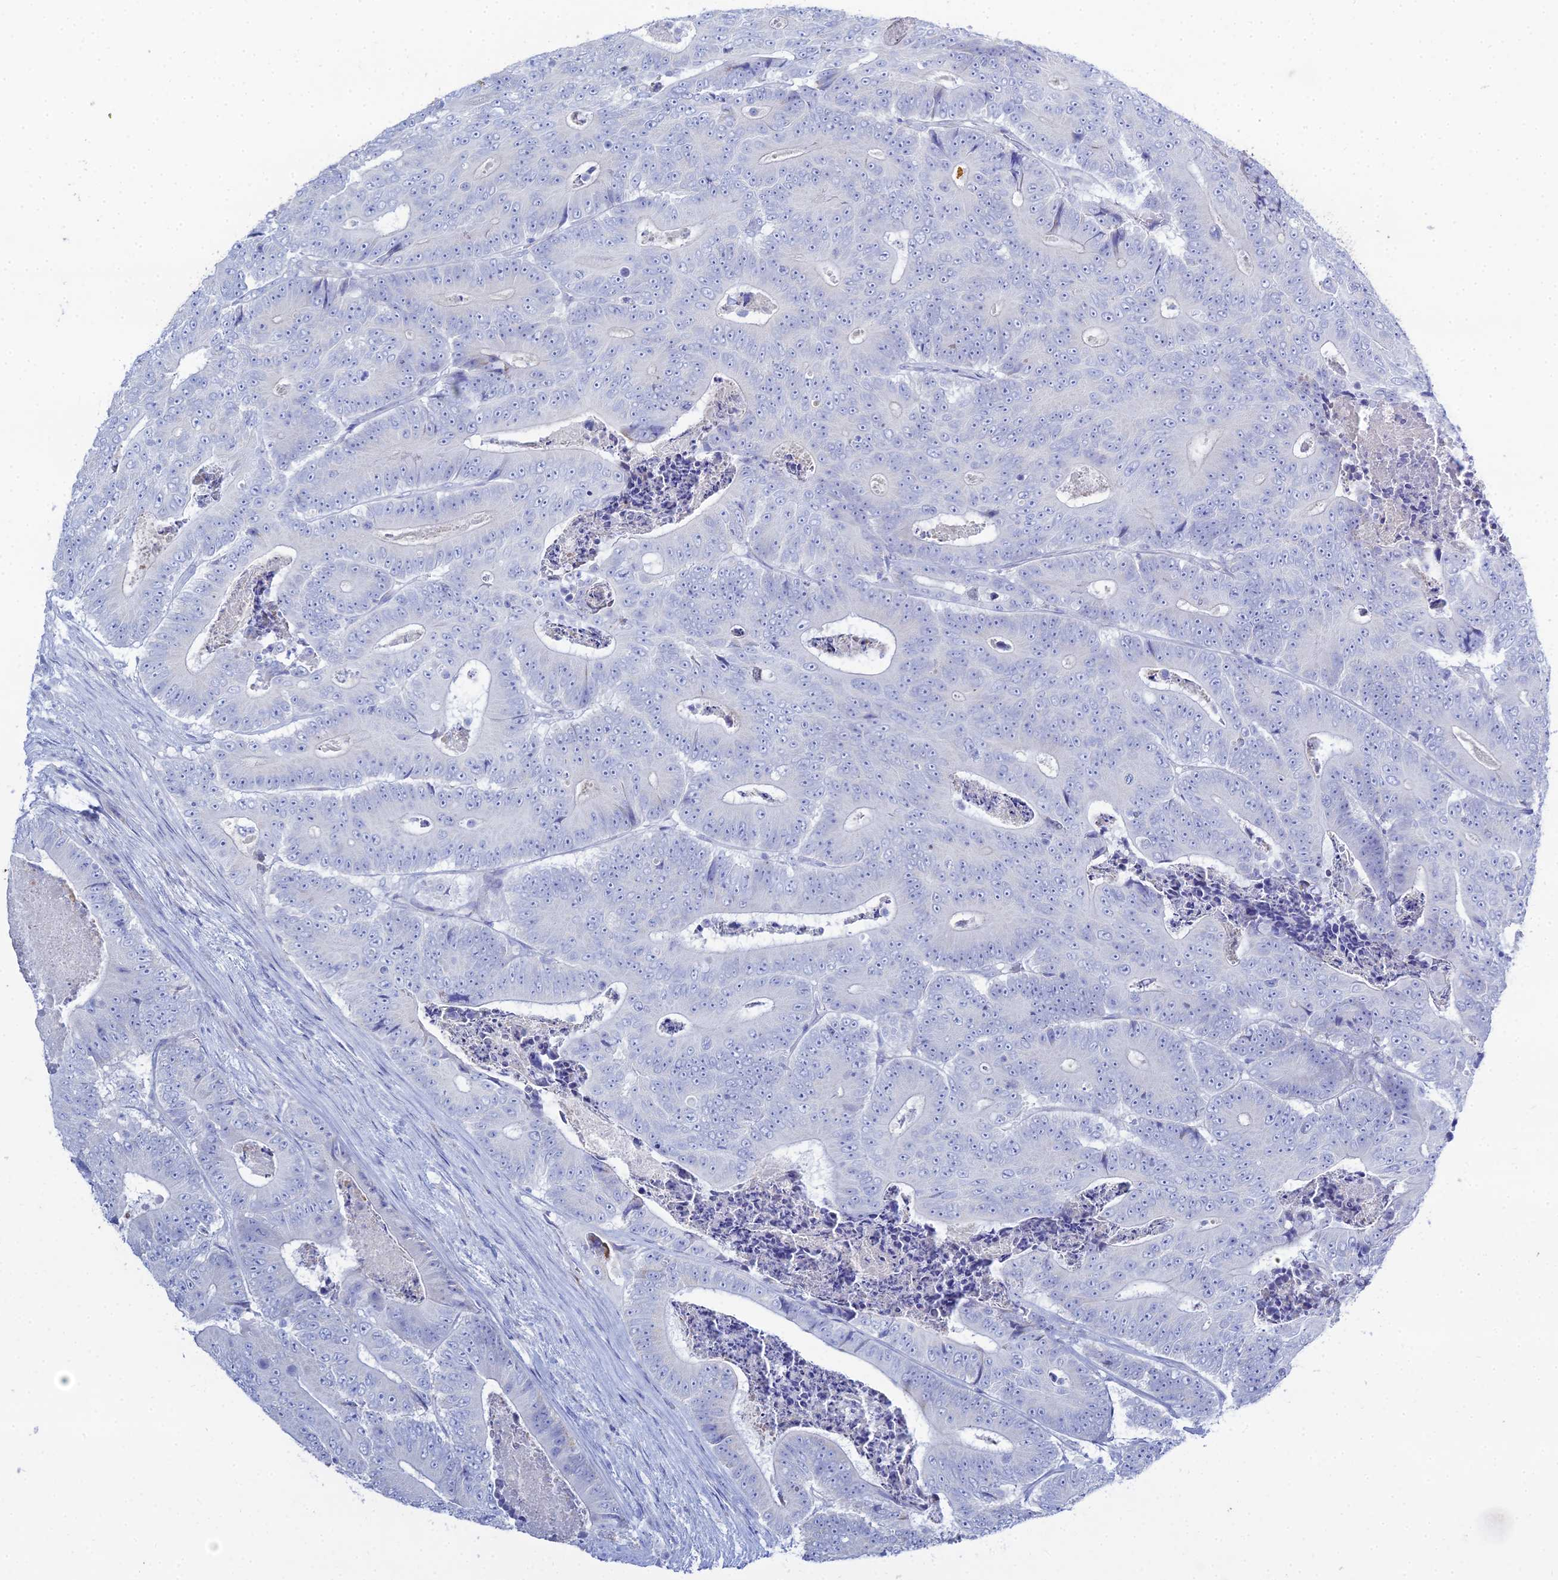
{"staining": {"intensity": "negative", "quantity": "none", "location": "none"}, "tissue": "colorectal cancer", "cell_type": "Tumor cells", "image_type": "cancer", "snomed": [{"axis": "morphology", "description": "Adenocarcinoma, NOS"}, {"axis": "topography", "description": "Colon"}], "caption": "An immunohistochemistry (IHC) image of adenocarcinoma (colorectal) is shown. There is no staining in tumor cells of adenocarcinoma (colorectal). (DAB IHC visualized using brightfield microscopy, high magnification).", "gene": "DHX34", "patient": {"sex": "male", "age": 83}}